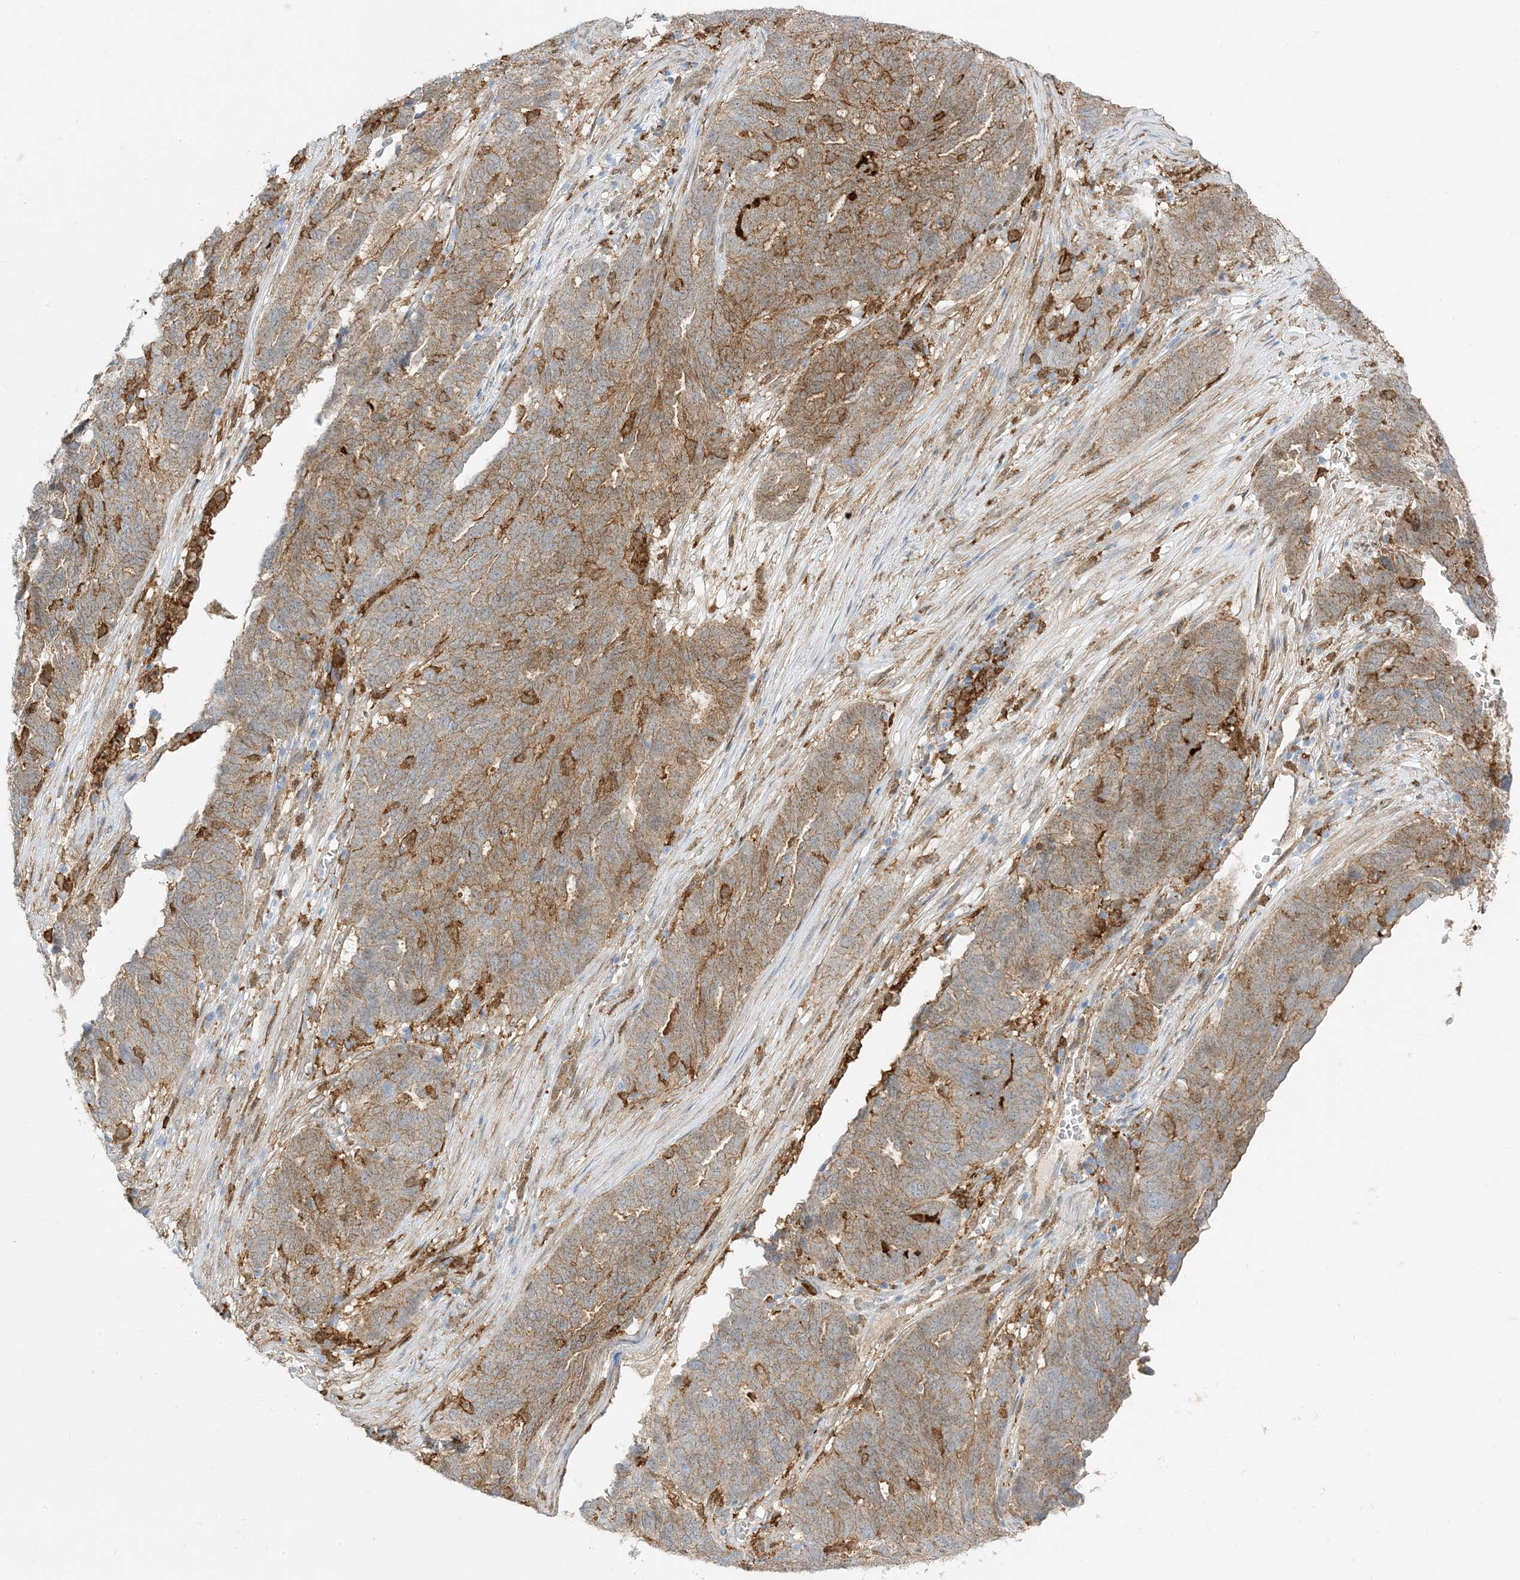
{"staining": {"intensity": "moderate", "quantity": "25%-75%", "location": "cytoplasmic/membranous"}, "tissue": "ovarian cancer", "cell_type": "Tumor cells", "image_type": "cancer", "snomed": [{"axis": "morphology", "description": "Cystadenocarcinoma, serous, NOS"}, {"axis": "topography", "description": "Ovary"}], "caption": "Immunohistochemical staining of ovarian cancer reveals moderate cytoplasmic/membranous protein expression in approximately 25%-75% of tumor cells.", "gene": "GSN", "patient": {"sex": "female", "age": 59}}